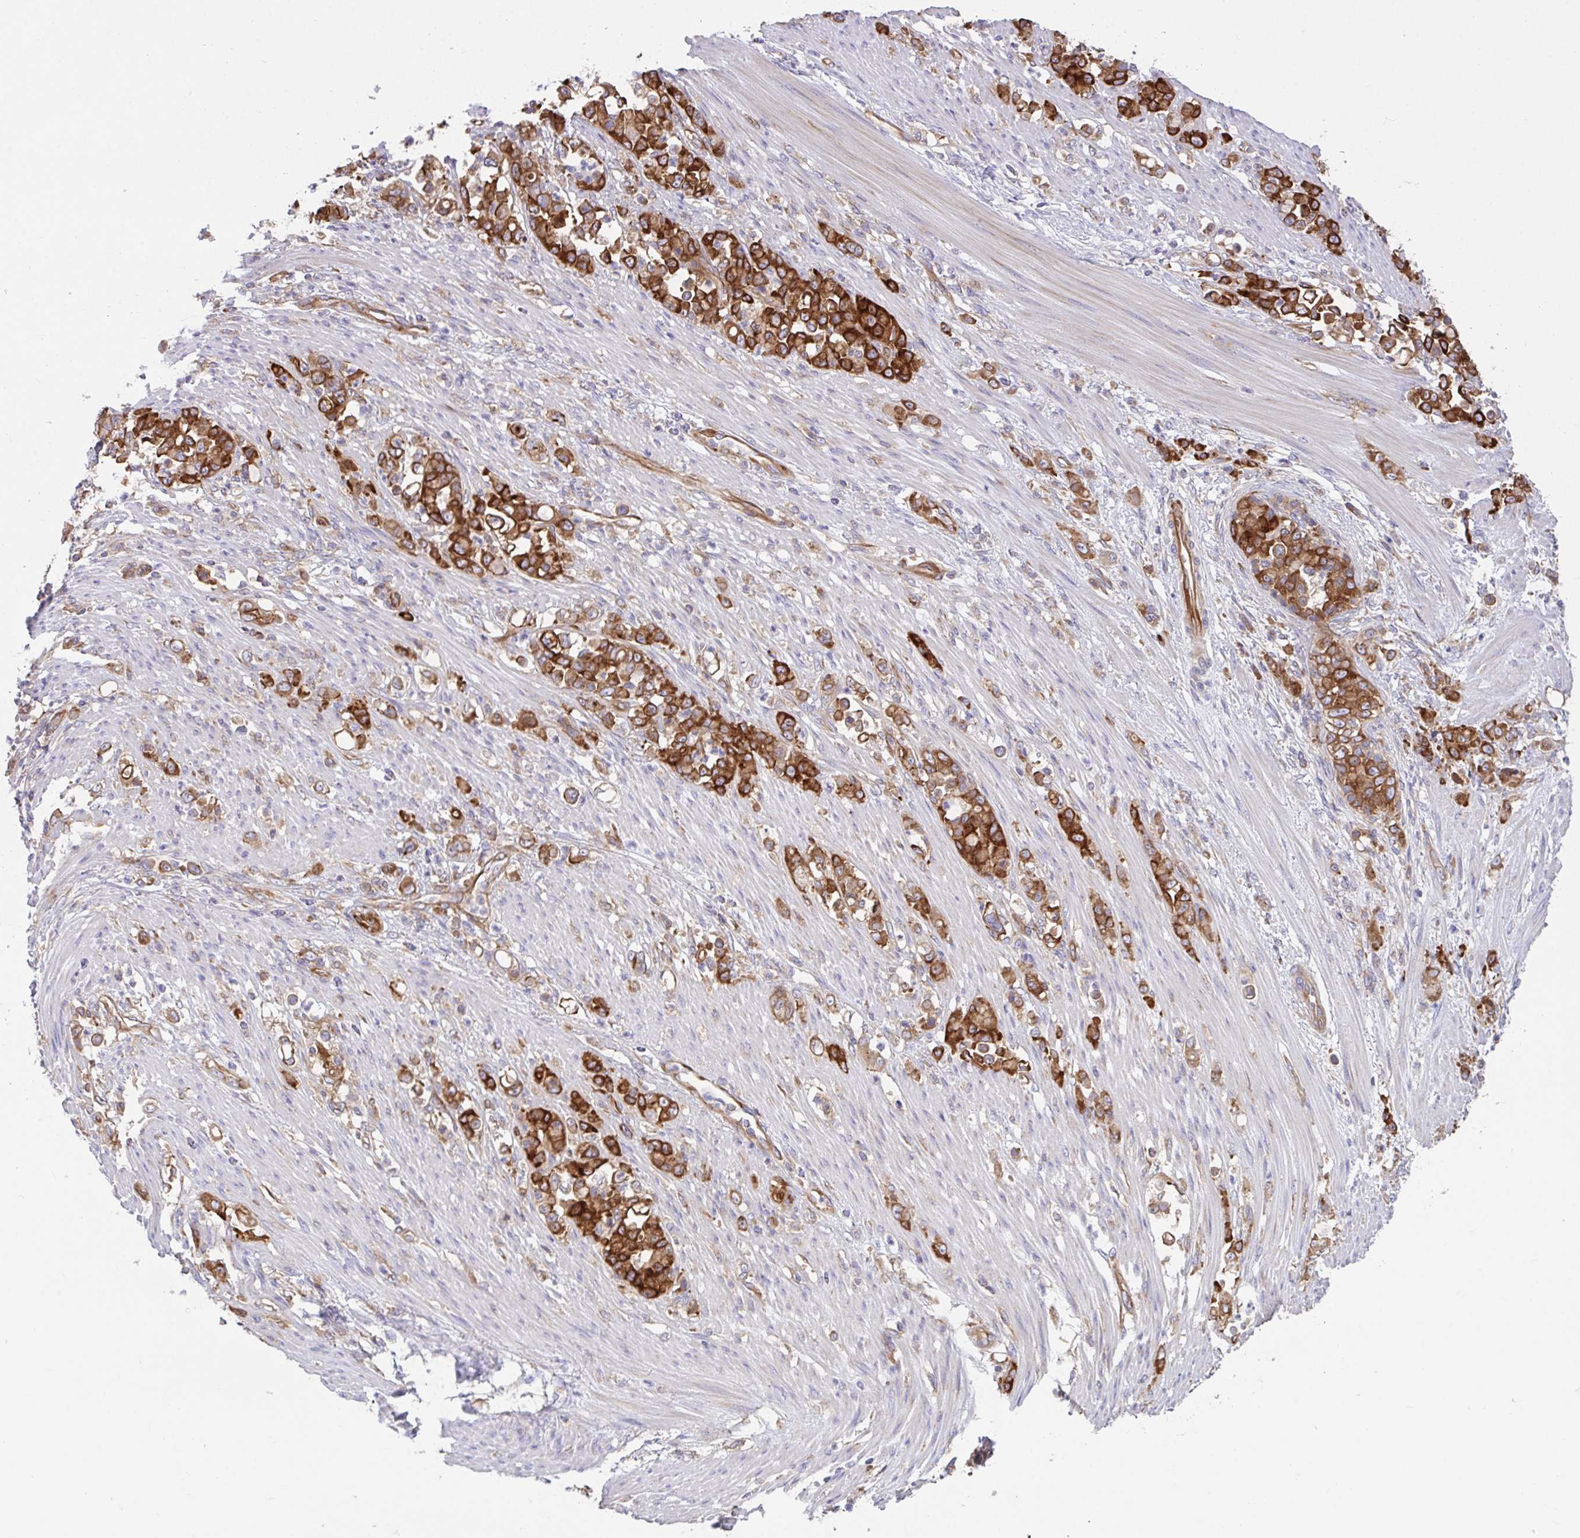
{"staining": {"intensity": "strong", "quantity": ">75%", "location": "cytoplasmic/membranous"}, "tissue": "stomach cancer", "cell_type": "Tumor cells", "image_type": "cancer", "snomed": [{"axis": "morphology", "description": "Normal tissue, NOS"}, {"axis": "morphology", "description": "Adenocarcinoma, NOS"}, {"axis": "topography", "description": "Stomach"}], "caption": "Immunohistochemistry micrograph of stomach cancer stained for a protein (brown), which demonstrates high levels of strong cytoplasmic/membranous expression in approximately >75% of tumor cells.", "gene": "YARS2", "patient": {"sex": "female", "age": 79}}